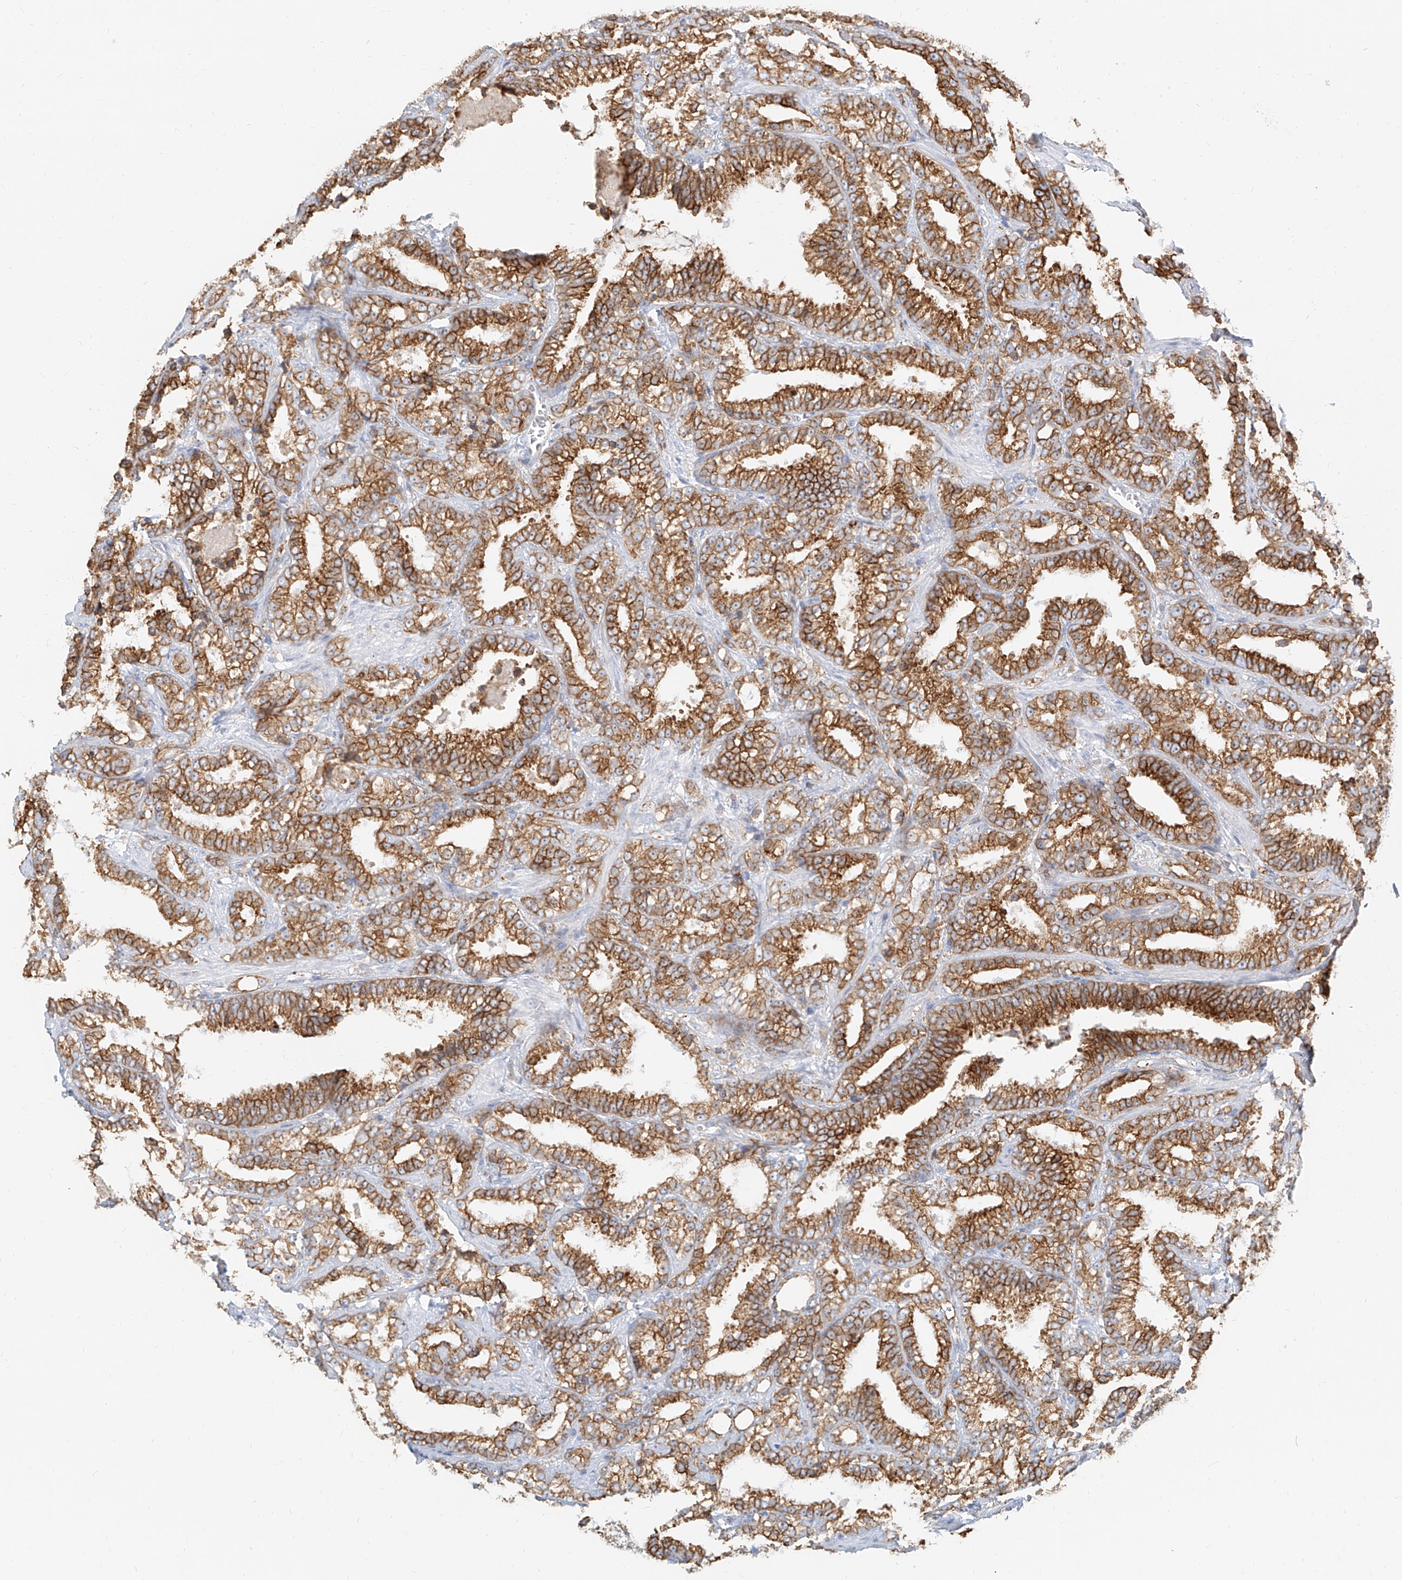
{"staining": {"intensity": "strong", "quantity": ">75%", "location": "cytoplasmic/membranous"}, "tissue": "prostate cancer", "cell_type": "Tumor cells", "image_type": "cancer", "snomed": [{"axis": "morphology", "description": "Adenocarcinoma, High grade"}, {"axis": "topography", "description": "Prostate and seminal vesicle, NOS"}], "caption": "A high-resolution image shows IHC staining of adenocarcinoma (high-grade) (prostate), which shows strong cytoplasmic/membranous expression in about >75% of tumor cells.", "gene": "DHRS7", "patient": {"sex": "male", "age": 67}}